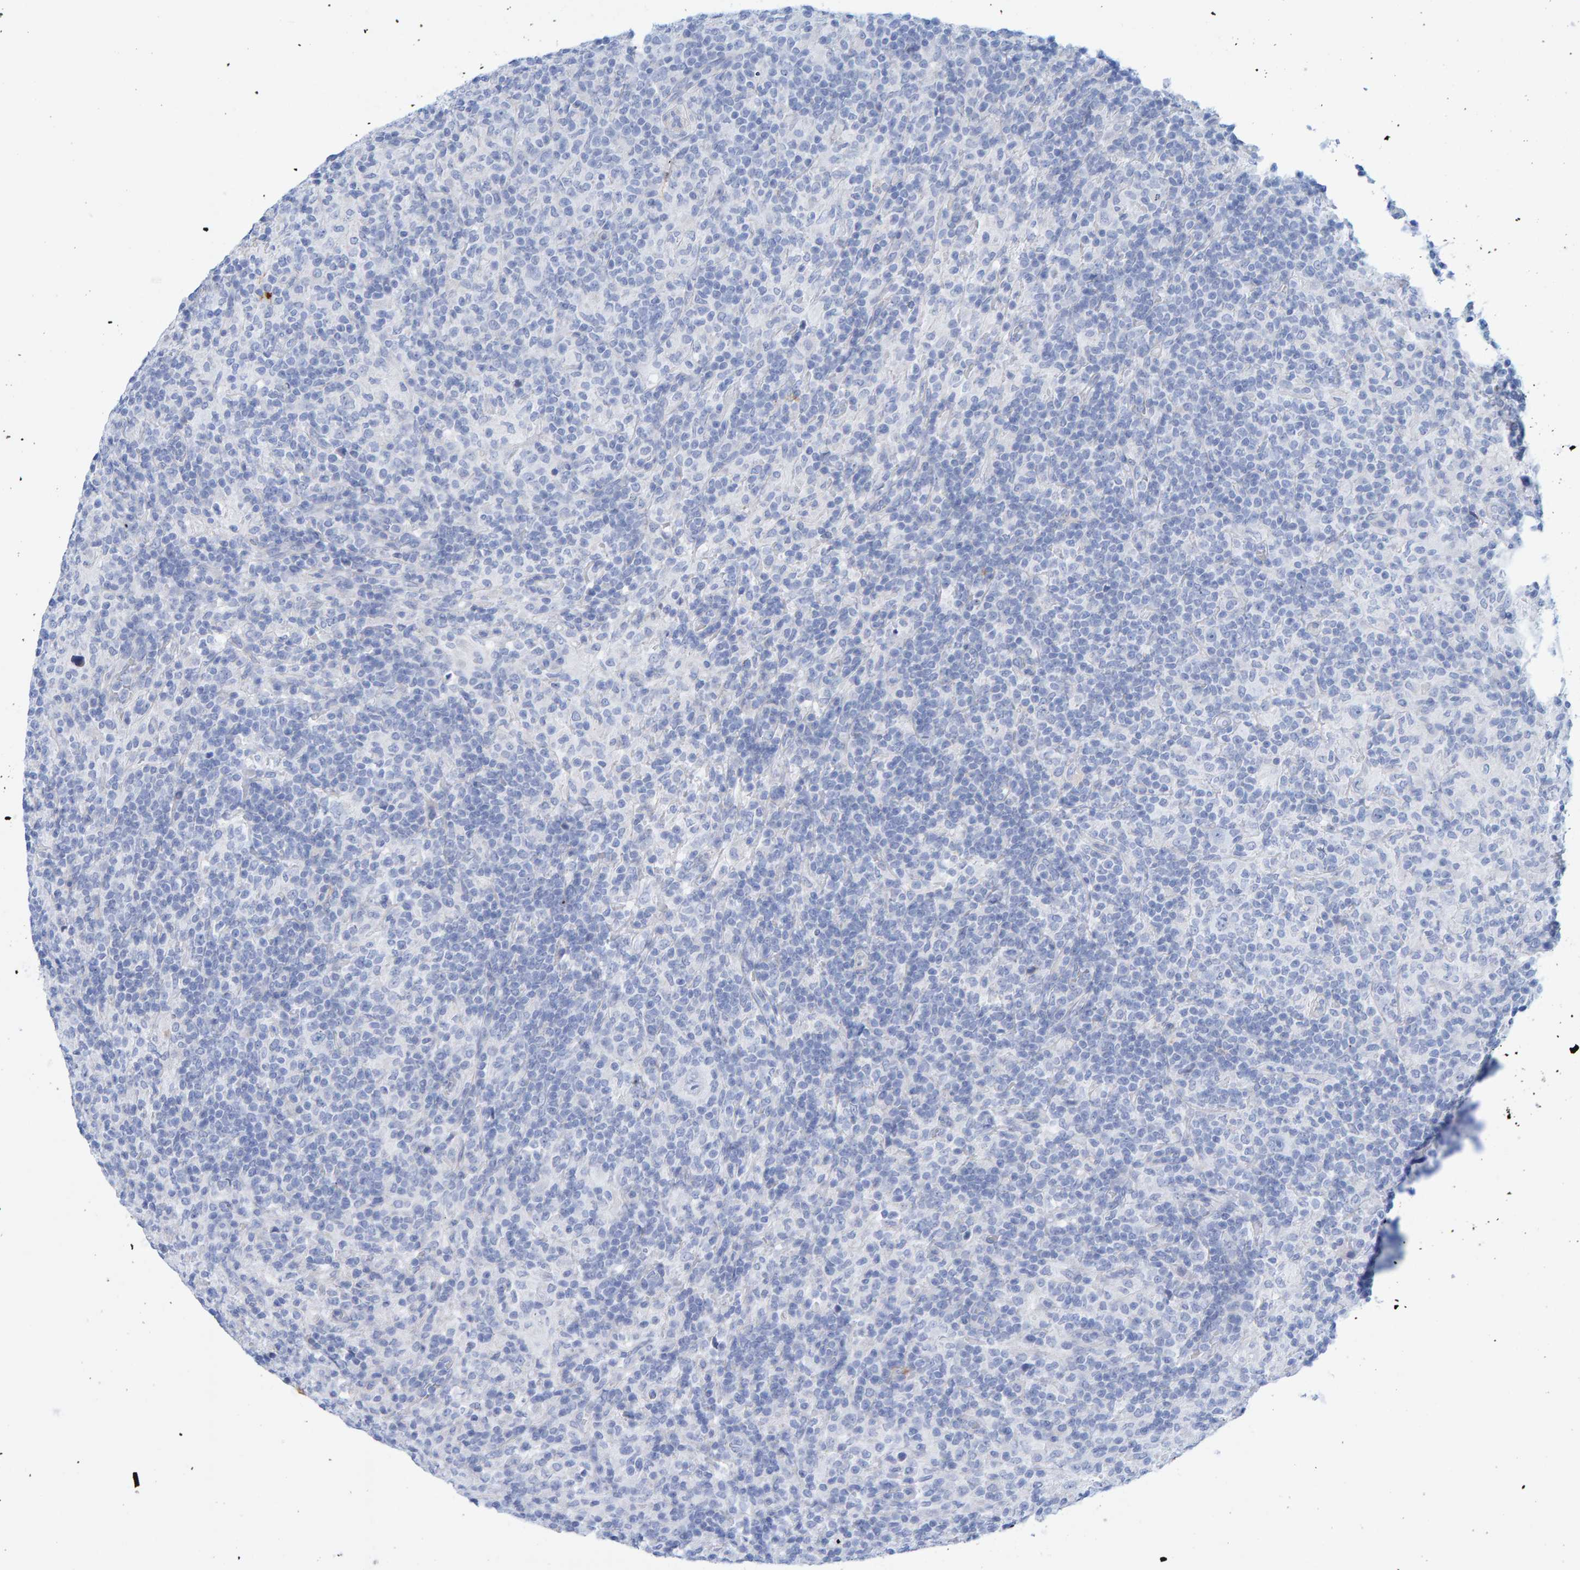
{"staining": {"intensity": "negative", "quantity": "none", "location": "none"}, "tissue": "lymphoma", "cell_type": "Tumor cells", "image_type": "cancer", "snomed": [{"axis": "morphology", "description": "Hodgkin's disease, NOS"}, {"axis": "topography", "description": "Lymph node"}], "caption": "An image of human Hodgkin's disease is negative for staining in tumor cells.", "gene": "JAKMIP3", "patient": {"sex": "male", "age": 70}}